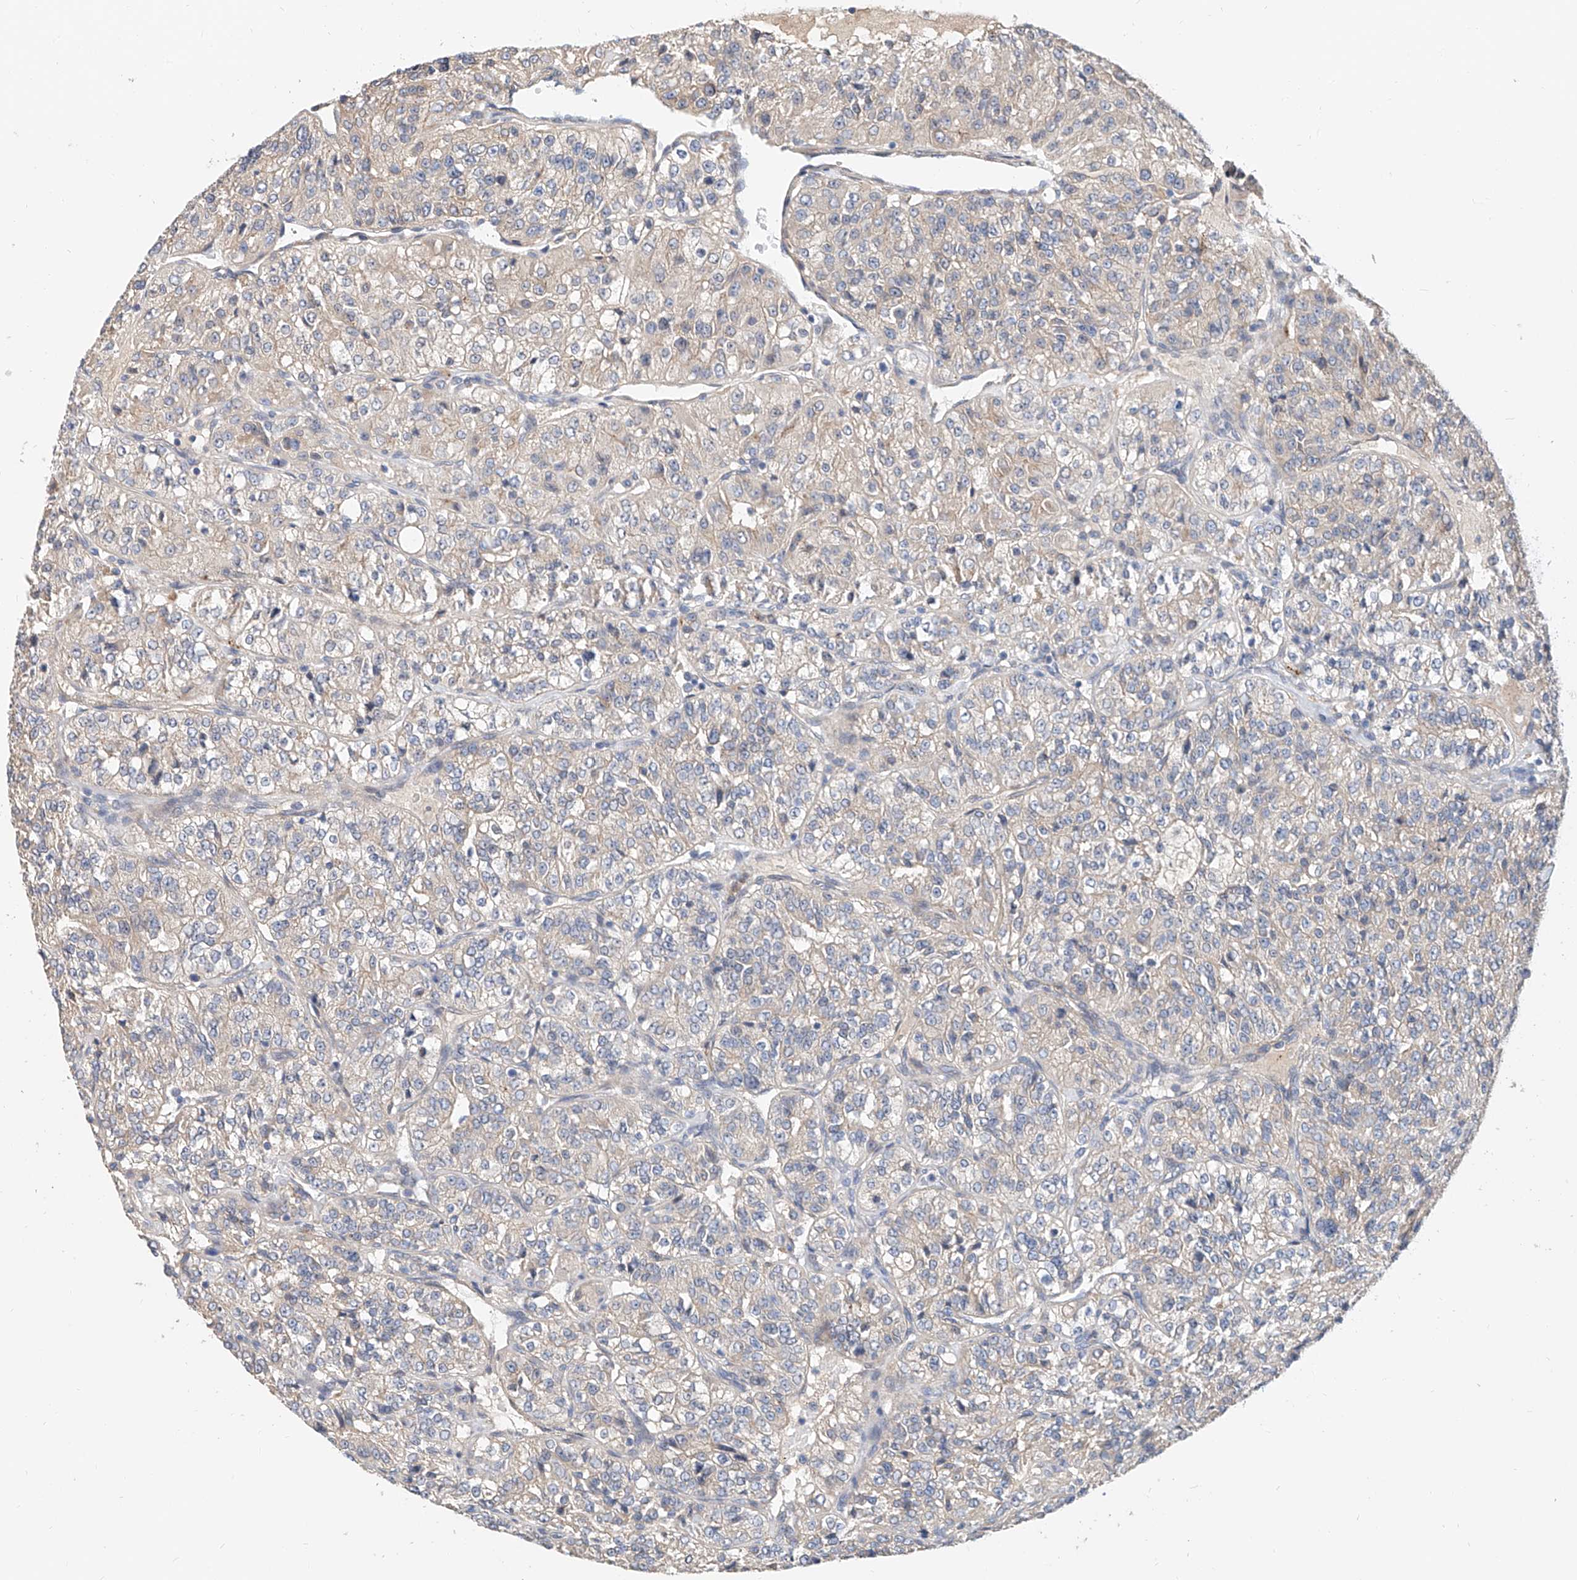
{"staining": {"intensity": "weak", "quantity": "<25%", "location": "cytoplasmic/membranous"}, "tissue": "renal cancer", "cell_type": "Tumor cells", "image_type": "cancer", "snomed": [{"axis": "morphology", "description": "Adenocarcinoma, NOS"}, {"axis": "topography", "description": "Kidney"}], "caption": "This is an immunohistochemistry histopathology image of human renal cancer. There is no positivity in tumor cells.", "gene": "MAGEE2", "patient": {"sex": "female", "age": 63}}